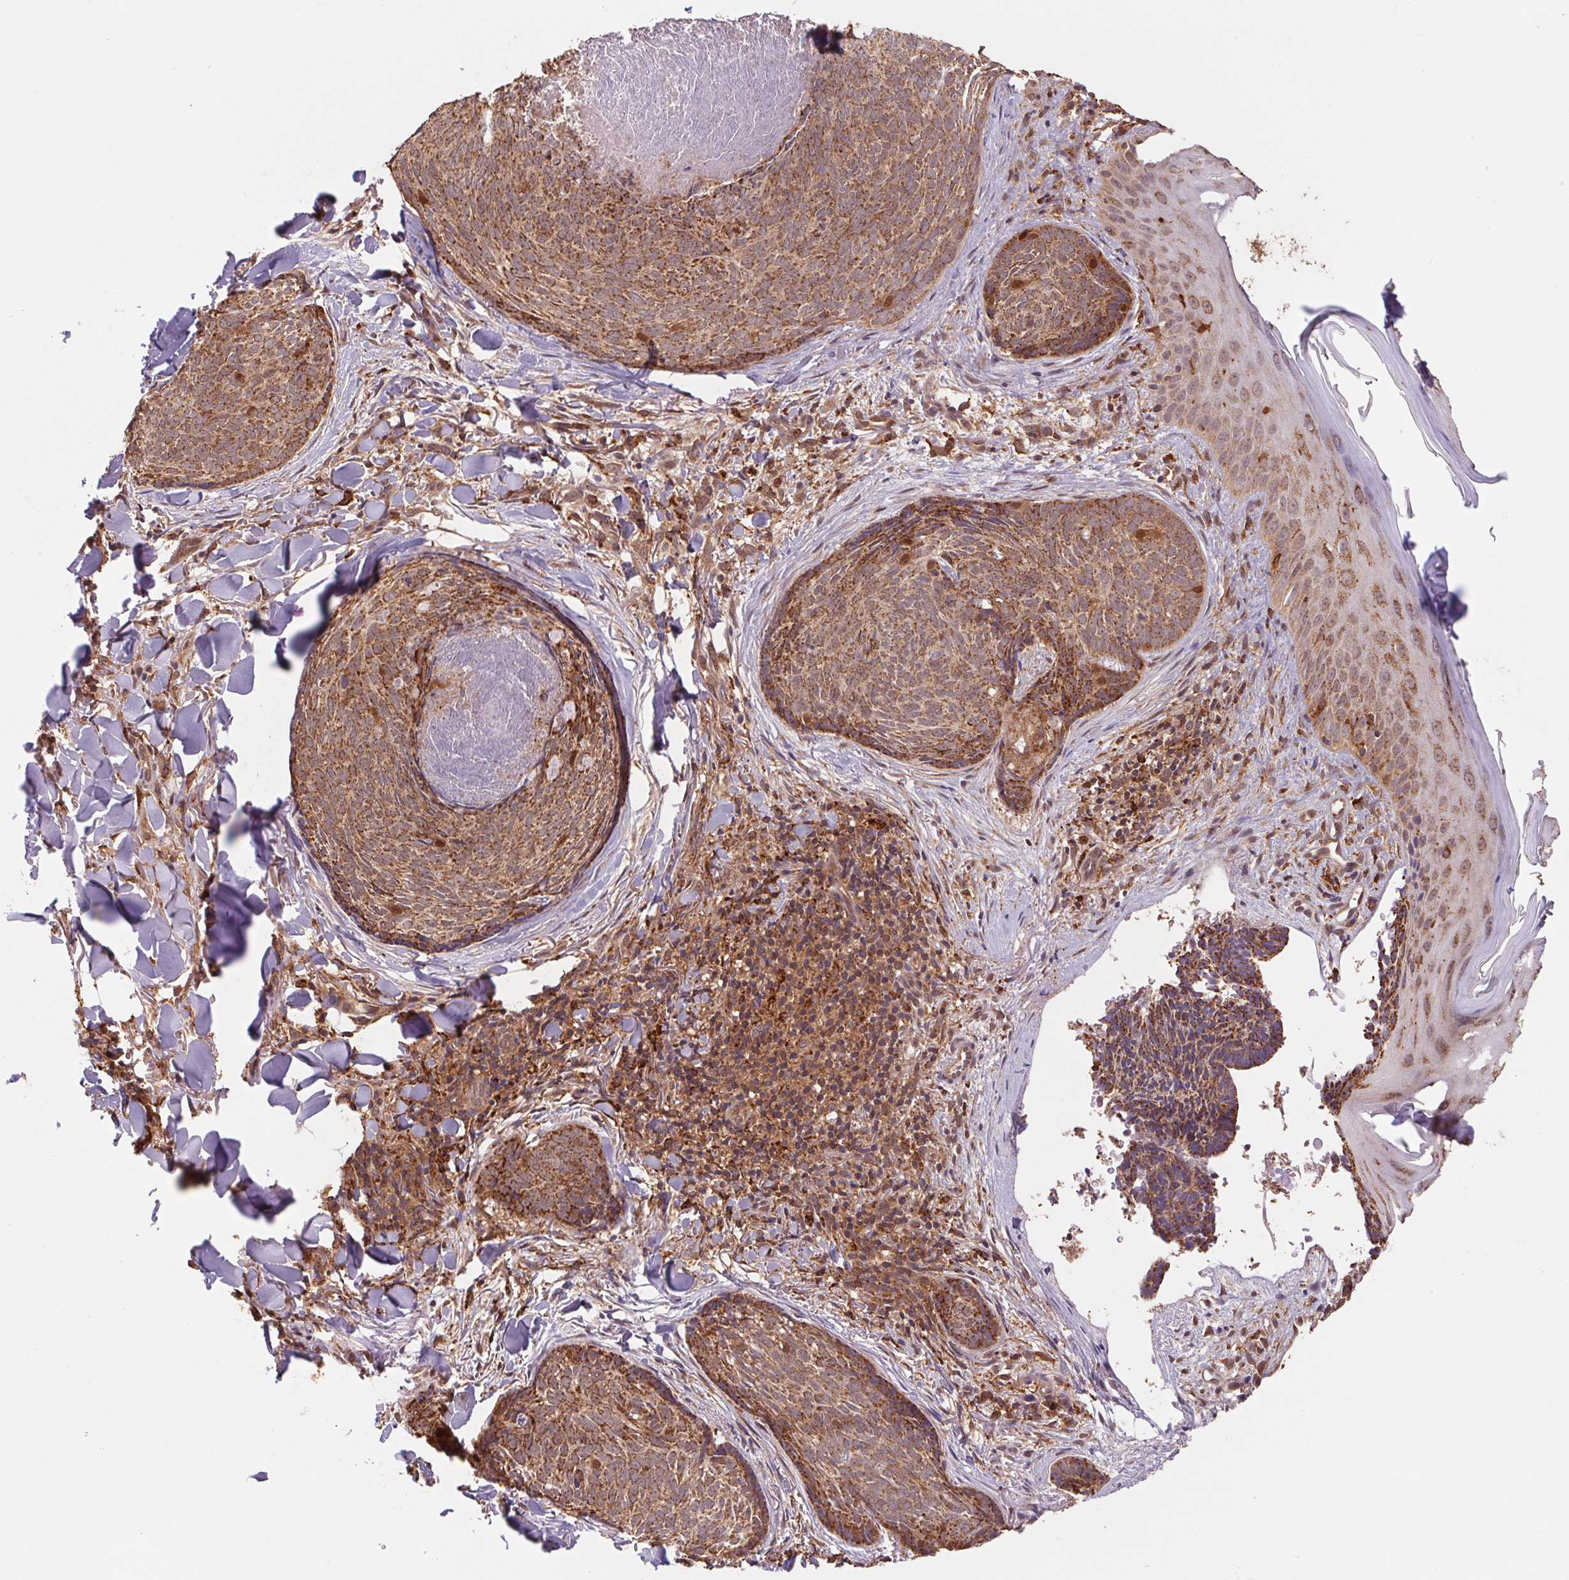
{"staining": {"intensity": "moderate", "quantity": ">75%", "location": "cytoplasmic/membranous"}, "tissue": "skin cancer", "cell_type": "Tumor cells", "image_type": "cancer", "snomed": [{"axis": "morphology", "description": "Basal cell carcinoma"}, {"axis": "topography", "description": "Skin"}], "caption": "Human basal cell carcinoma (skin) stained for a protein (brown) shows moderate cytoplasmic/membranous positive expression in approximately >75% of tumor cells.", "gene": "URM1", "patient": {"sex": "female", "age": 82}}